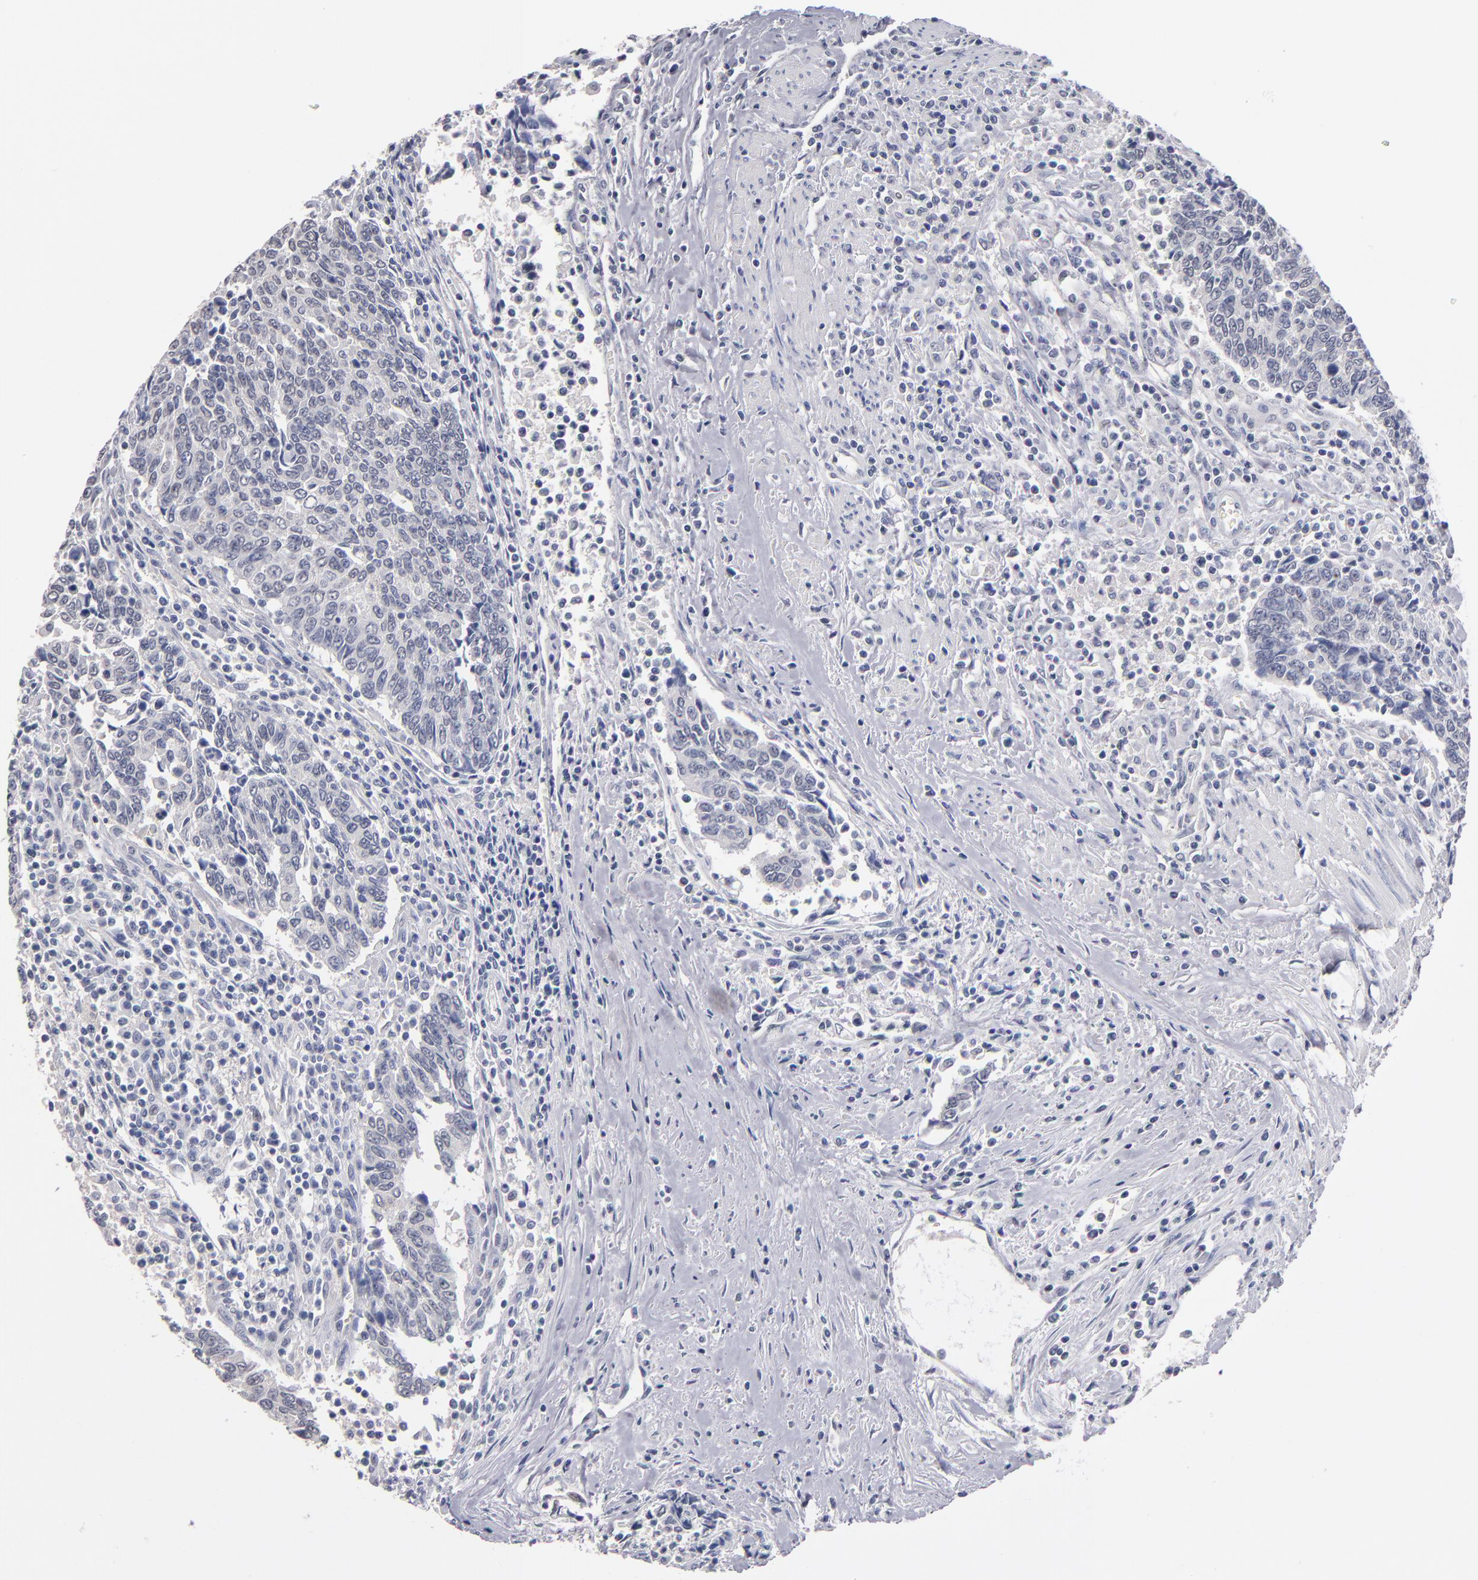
{"staining": {"intensity": "negative", "quantity": "none", "location": "none"}, "tissue": "urothelial cancer", "cell_type": "Tumor cells", "image_type": "cancer", "snomed": [{"axis": "morphology", "description": "Urothelial carcinoma, High grade"}, {"axis": "topography", "description": "Urinary bladder"}], "caption": "Immunohistochemistry of urothelial cancer exhibits no positivity in tumor cells. (DAB immunohistochemistry visualized using brightfield microscopy, high magnification).", "gene": "MN1", "patient": {"sex": "male", "age": 86}}